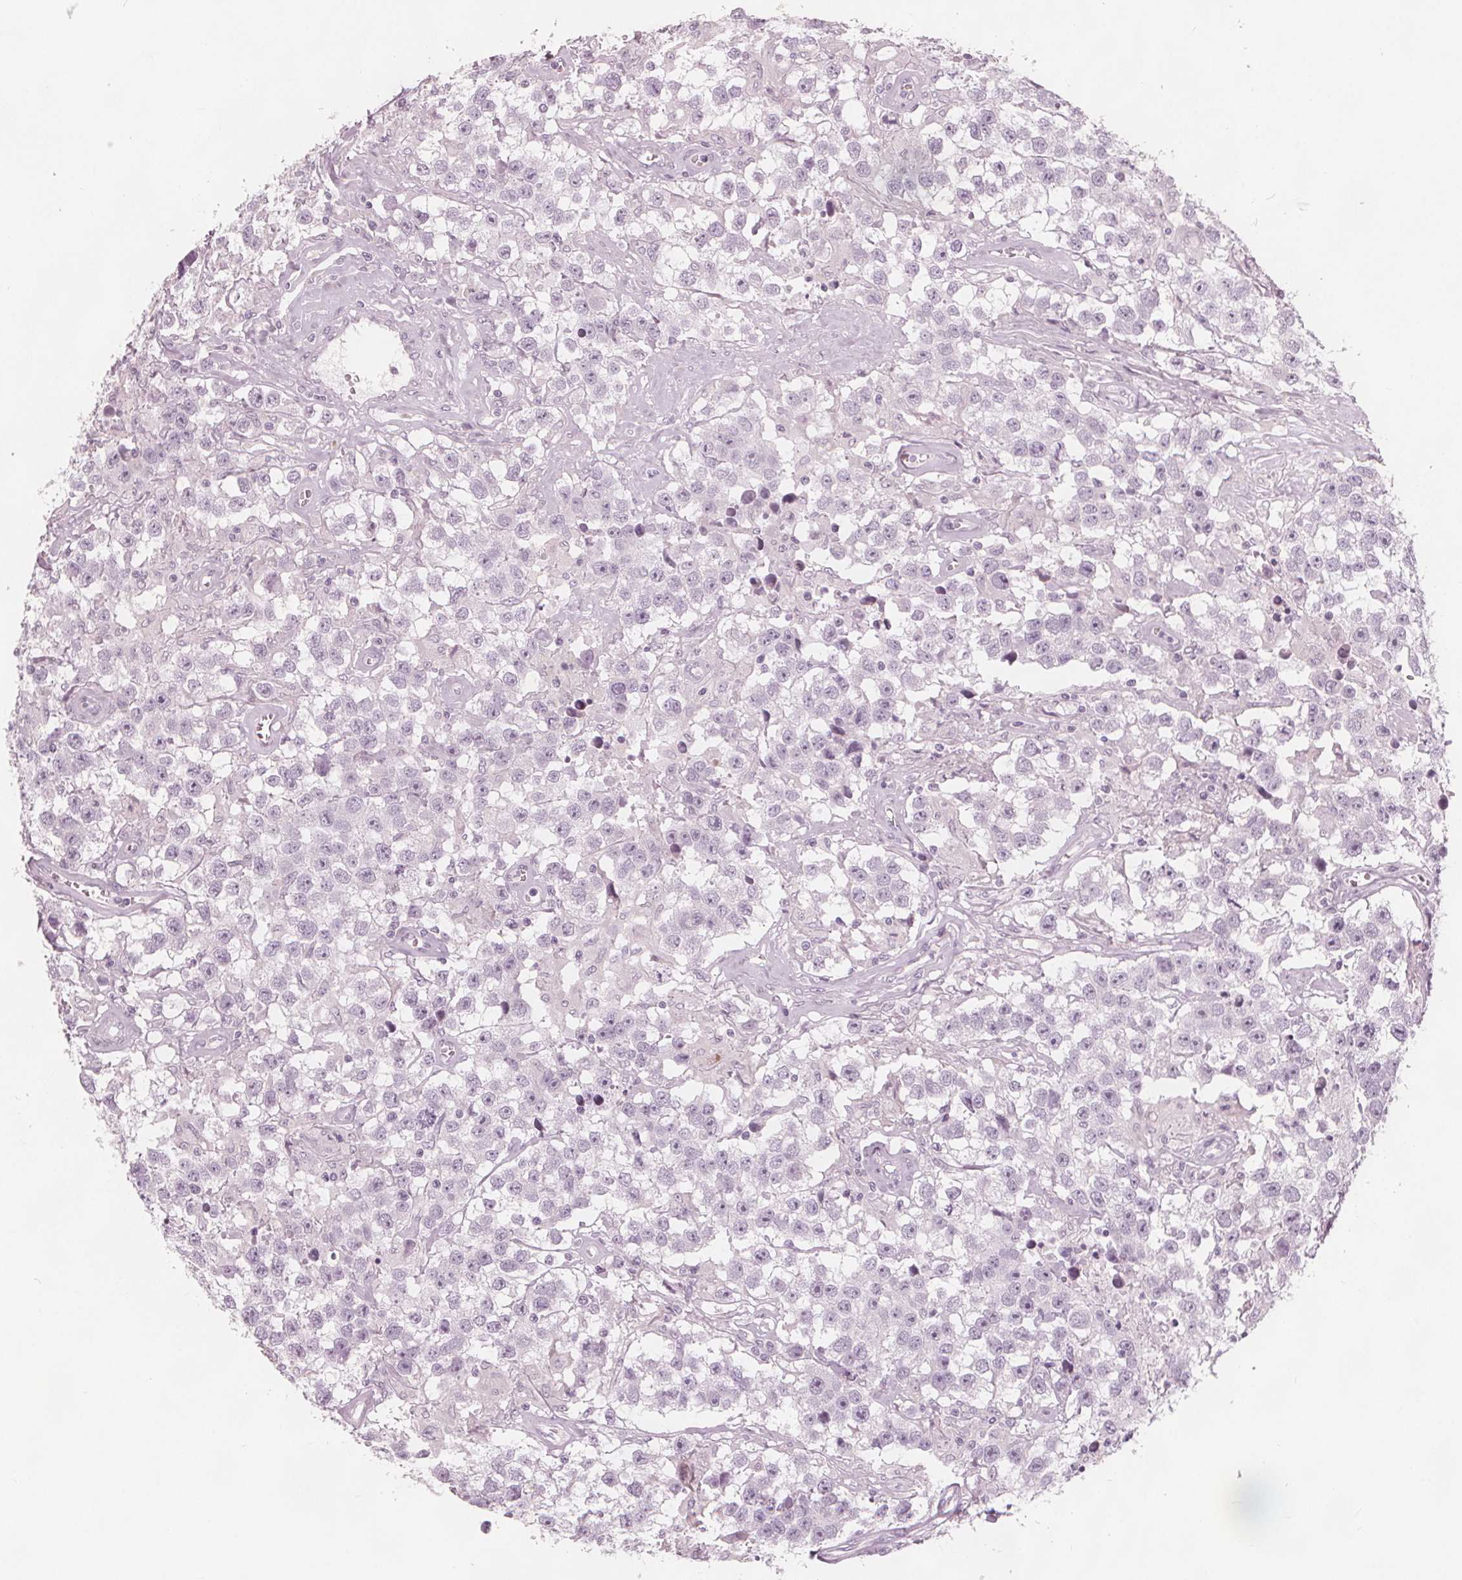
{"staining": {"intensity": "negative", "quantity": "none", "location": "none"}, "tissue": "testis cancer", "cell_type": "Tumor cells", "image_type": "cancer", "snomed": [{"axis": "morphology", "description": "Seminoma, NOS"}, {"axis": "topography", "description": "Testis"}], "caption": "This is an immunohistochemistry (IHC) micrograph of human seminoma (testis). There is no staining in tumor cells.", "gene": "BRSK1", "patient": {"sex": "male", "age": 43}}